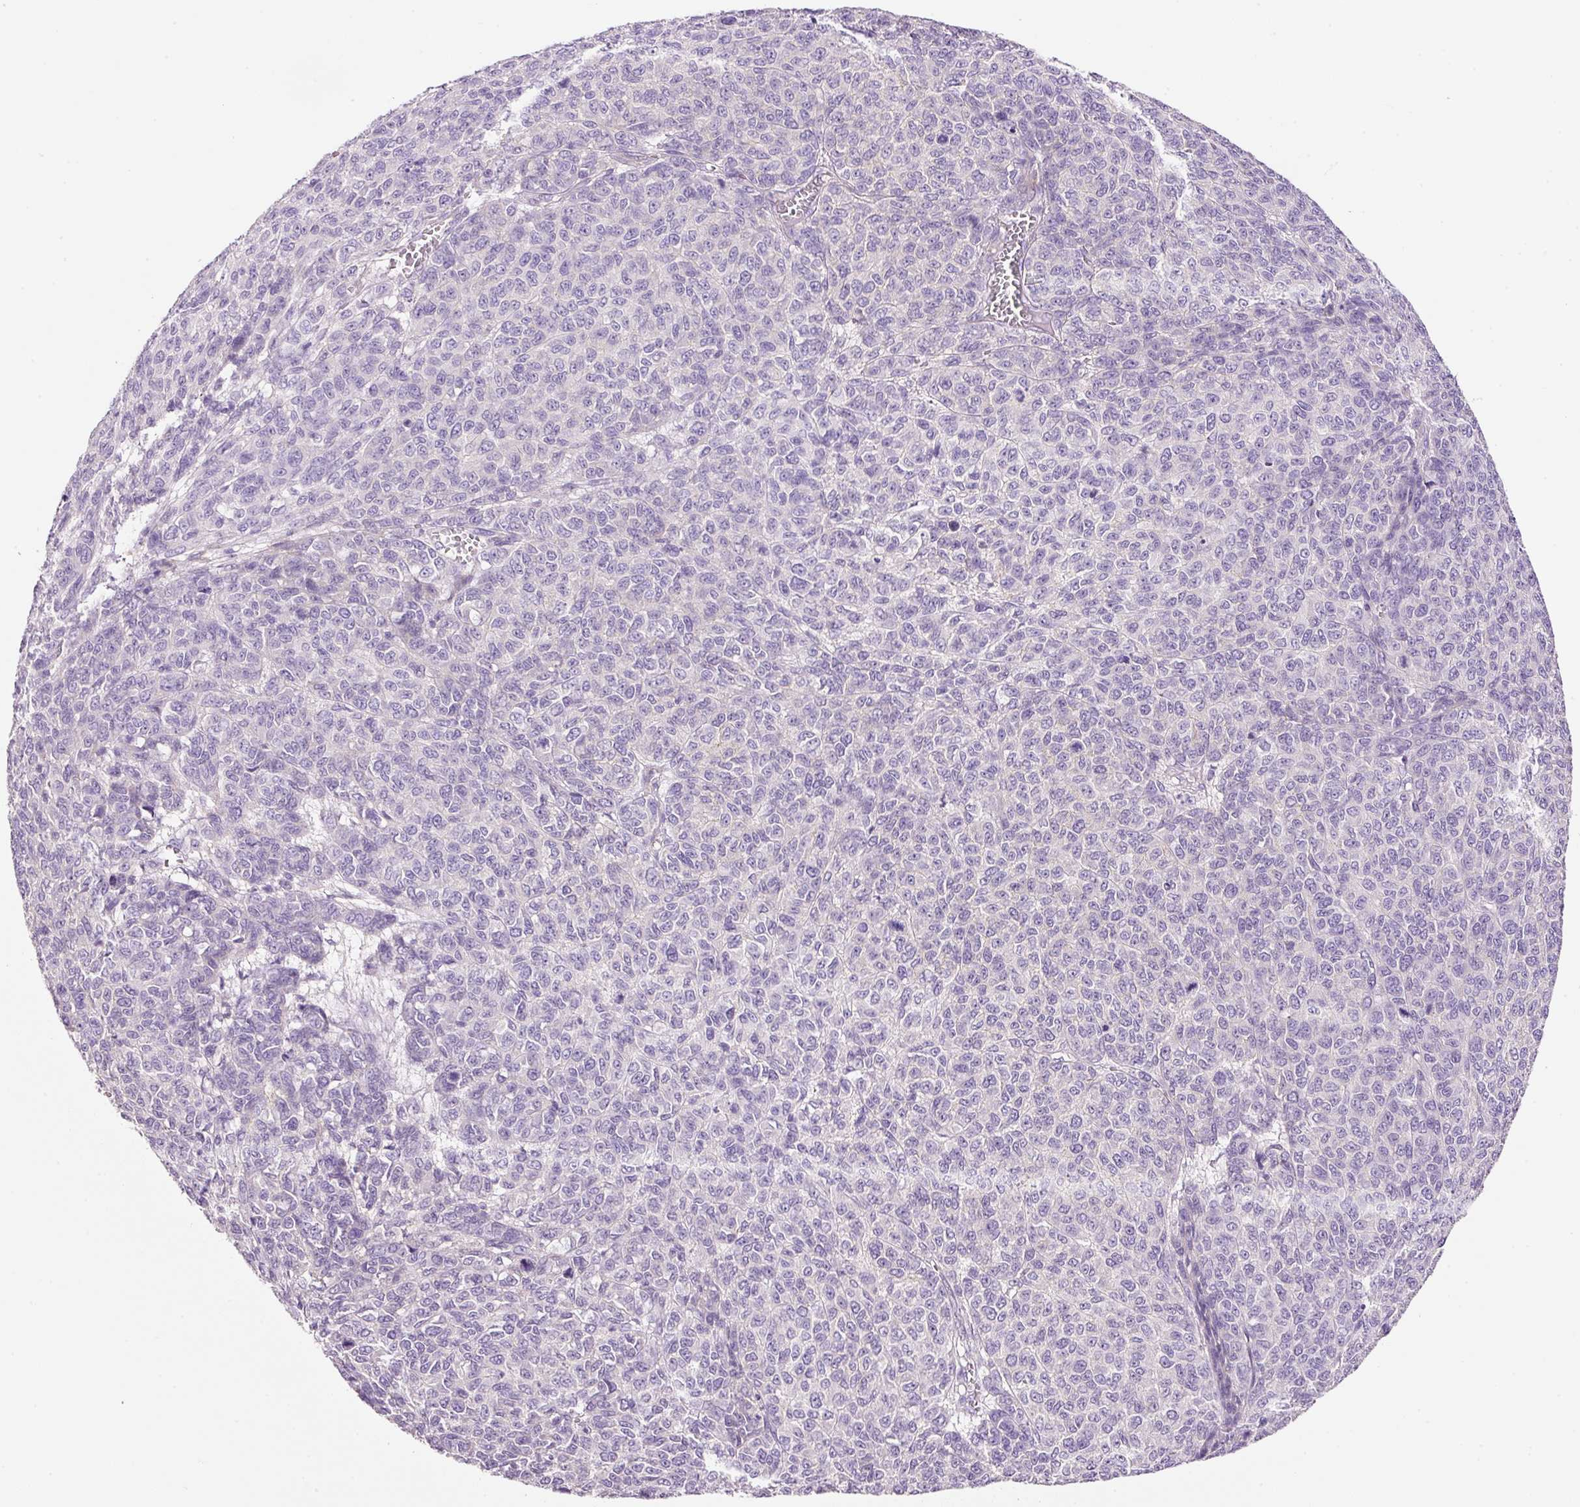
{"staining": {"intensity": "negative", "quantity": "none", "location": "none"}, "tissue": "melanoma", "cell_type": "Tumor cells", "image_type": "cancer", "snomed": [{"axis": "morphology", "description": "Malignant melanoma, NOS"}, {"axis": "topography", "description": "Skin"}], "caption": "This is a micrograph of IHC staining of malignant melanoma, which shows no positivity in tumor cells. Brightfield microscopy of immunohistochemistry (IHC) stained with DAB (3,3'-diaminobenzidine) (brown) and hematoxylin (blue), captured at high magnification.", "gene": "SOS2", "patient": {"sex": "male", "age": 49}}